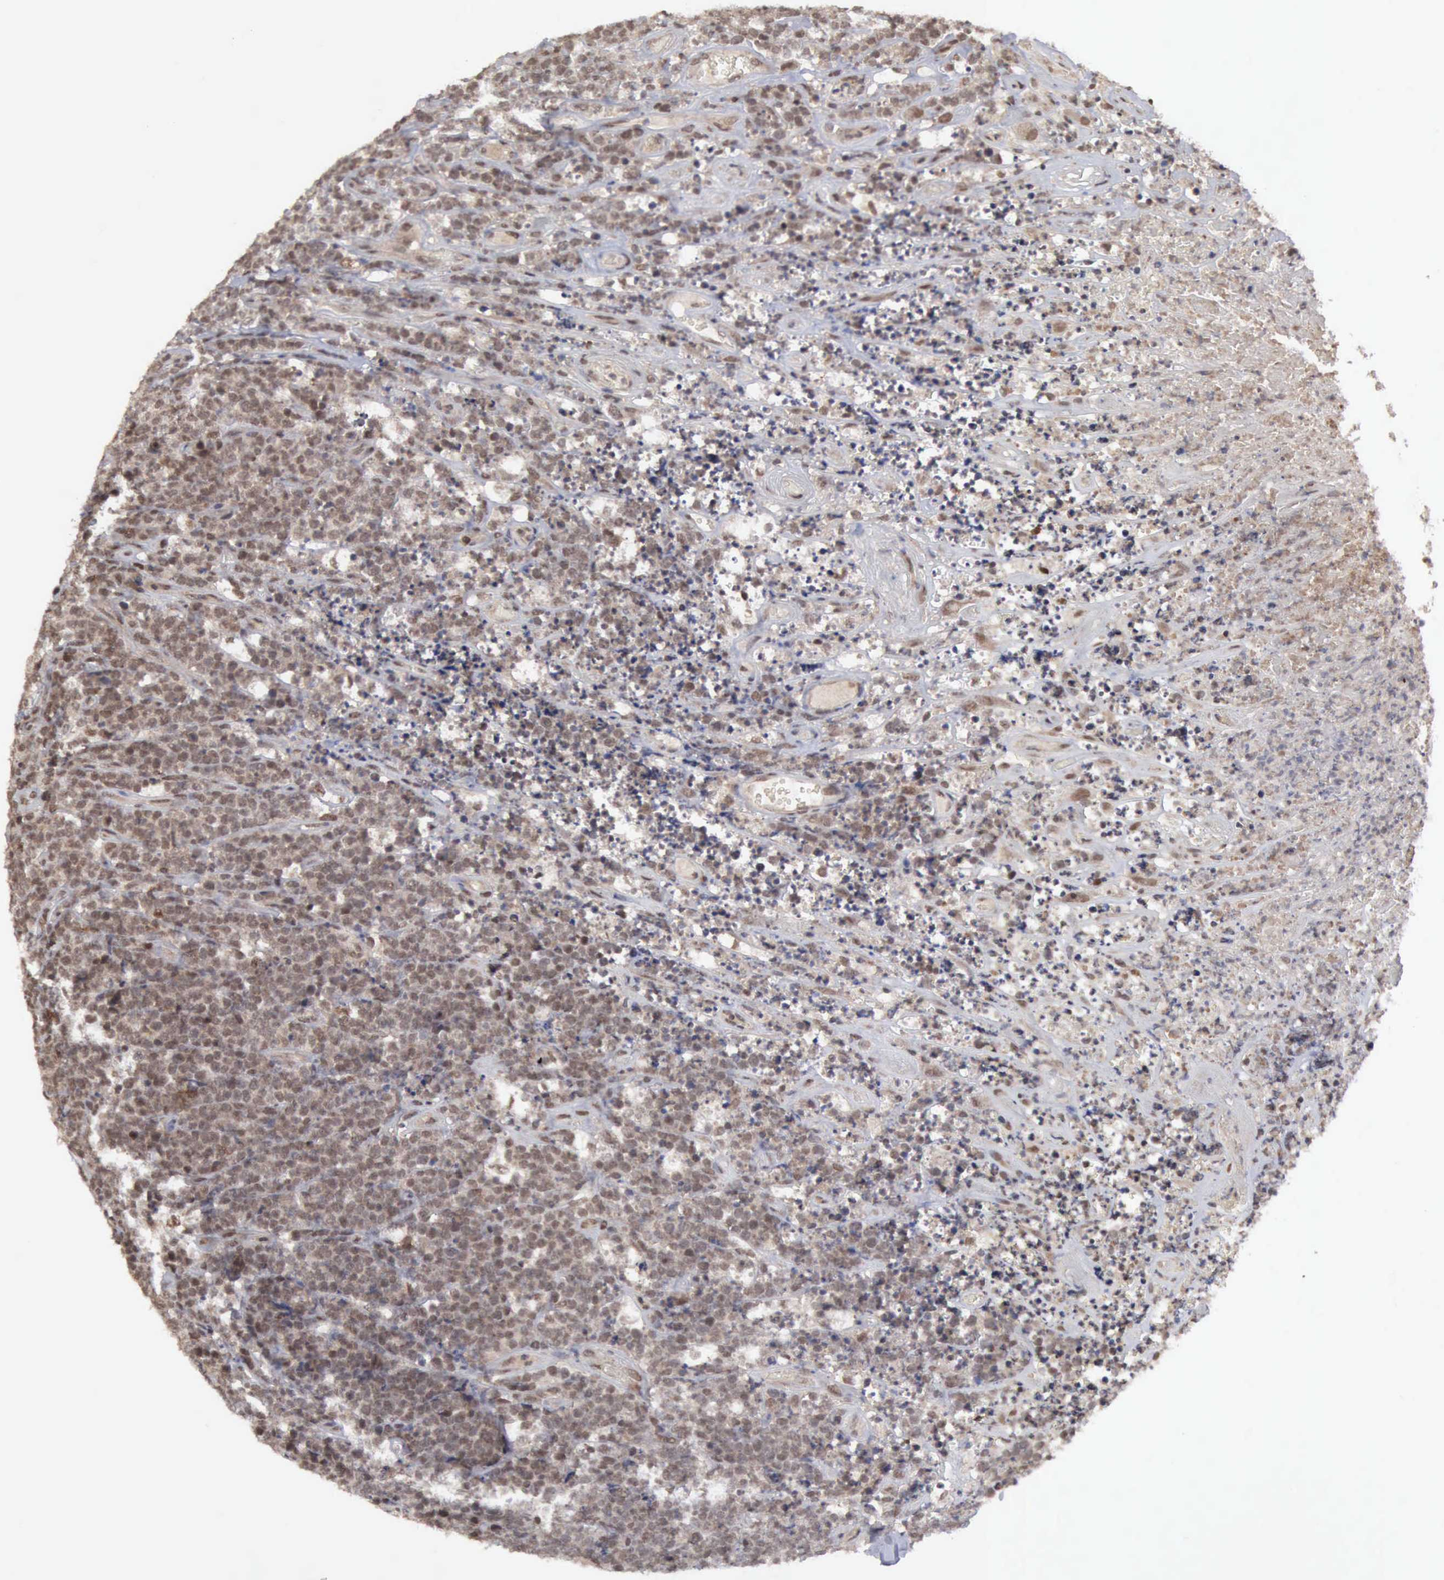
{"staining": {"intensity": "weak", "quantity": ">75%", "location": "cytoplasmic/membranous"}, "tissue": "lymphoma", "cell_type": "Tumor cells", "image_type": "cancer", "snomed": [{"axis": "morphology", "description": "Malignant lymphoma, non-Hodgkin's type, High grade"}, {"axis": "topography", "description": "Small intestine"}, {"axis": "topography", "description": "Colon"}], "caption": "An immunohistochemistry histopathology image of tumor tissue is shown. Protein staining in brown shows weak cytoplasmic/membranous positivity in high-grade malignant lymphoma, non-Hodgkin's type within tumor cells.", "gene": "CDKN2A", "patient": {"sex": "male", "age": 8}}